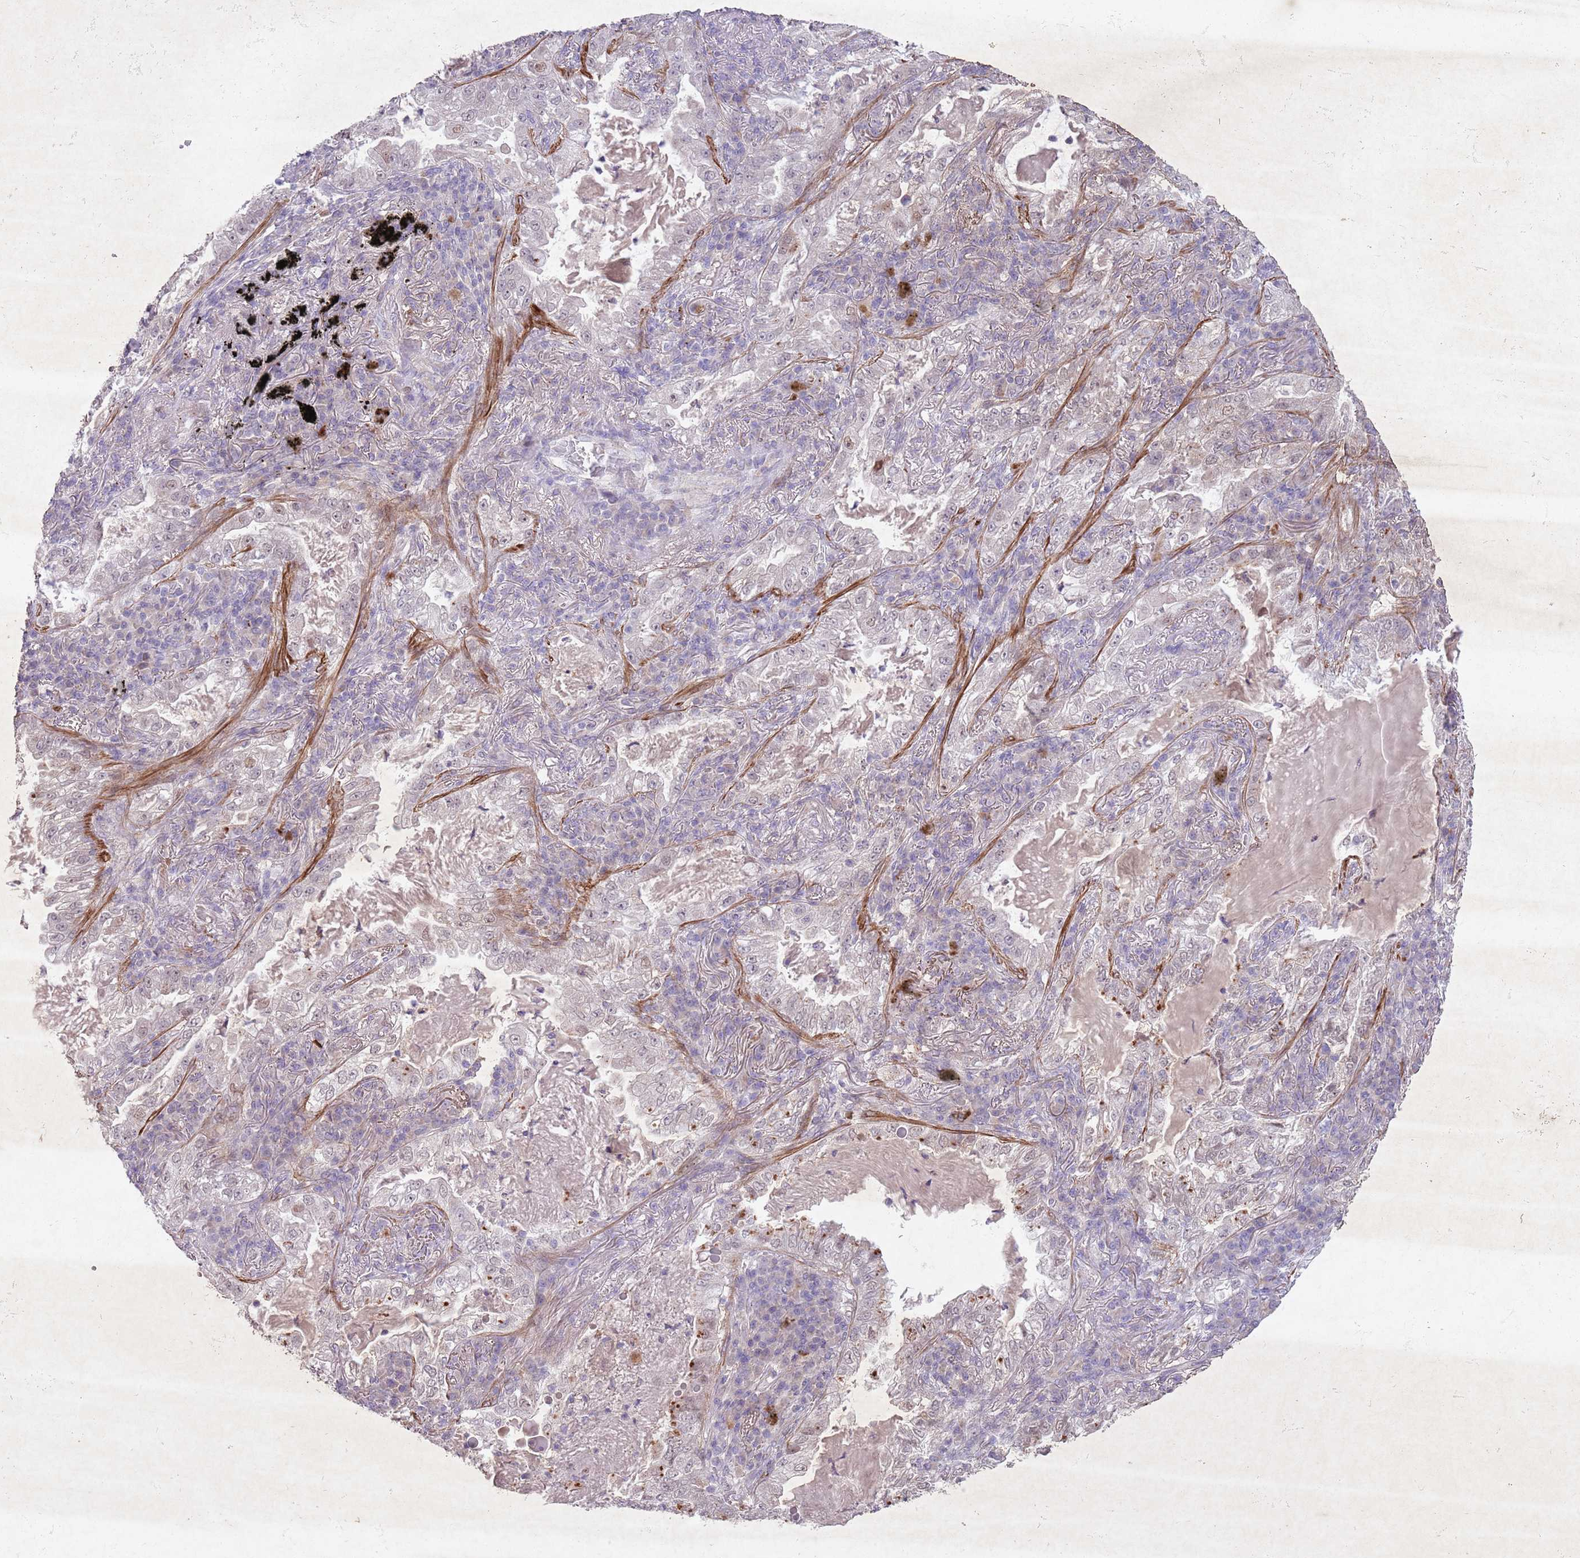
{"staining": {"intensity": "negative", "quantity": "none", "location": "none"}, "tissue": "lung cancer", "cell_type": "Tumor cells", "image_type": "cancer", "snomed": [{"axis": "morphology", "description": "Adenocarcinoma, NOS"}, {"axis": "topography", "description": "Lung"}], "caption": "Human lung cancer stained for a protein using immunohistochemistry exhibits no expression in tumor cells.", "gene": "CCNI", "patient": {"sex": "female", "age": 73}}